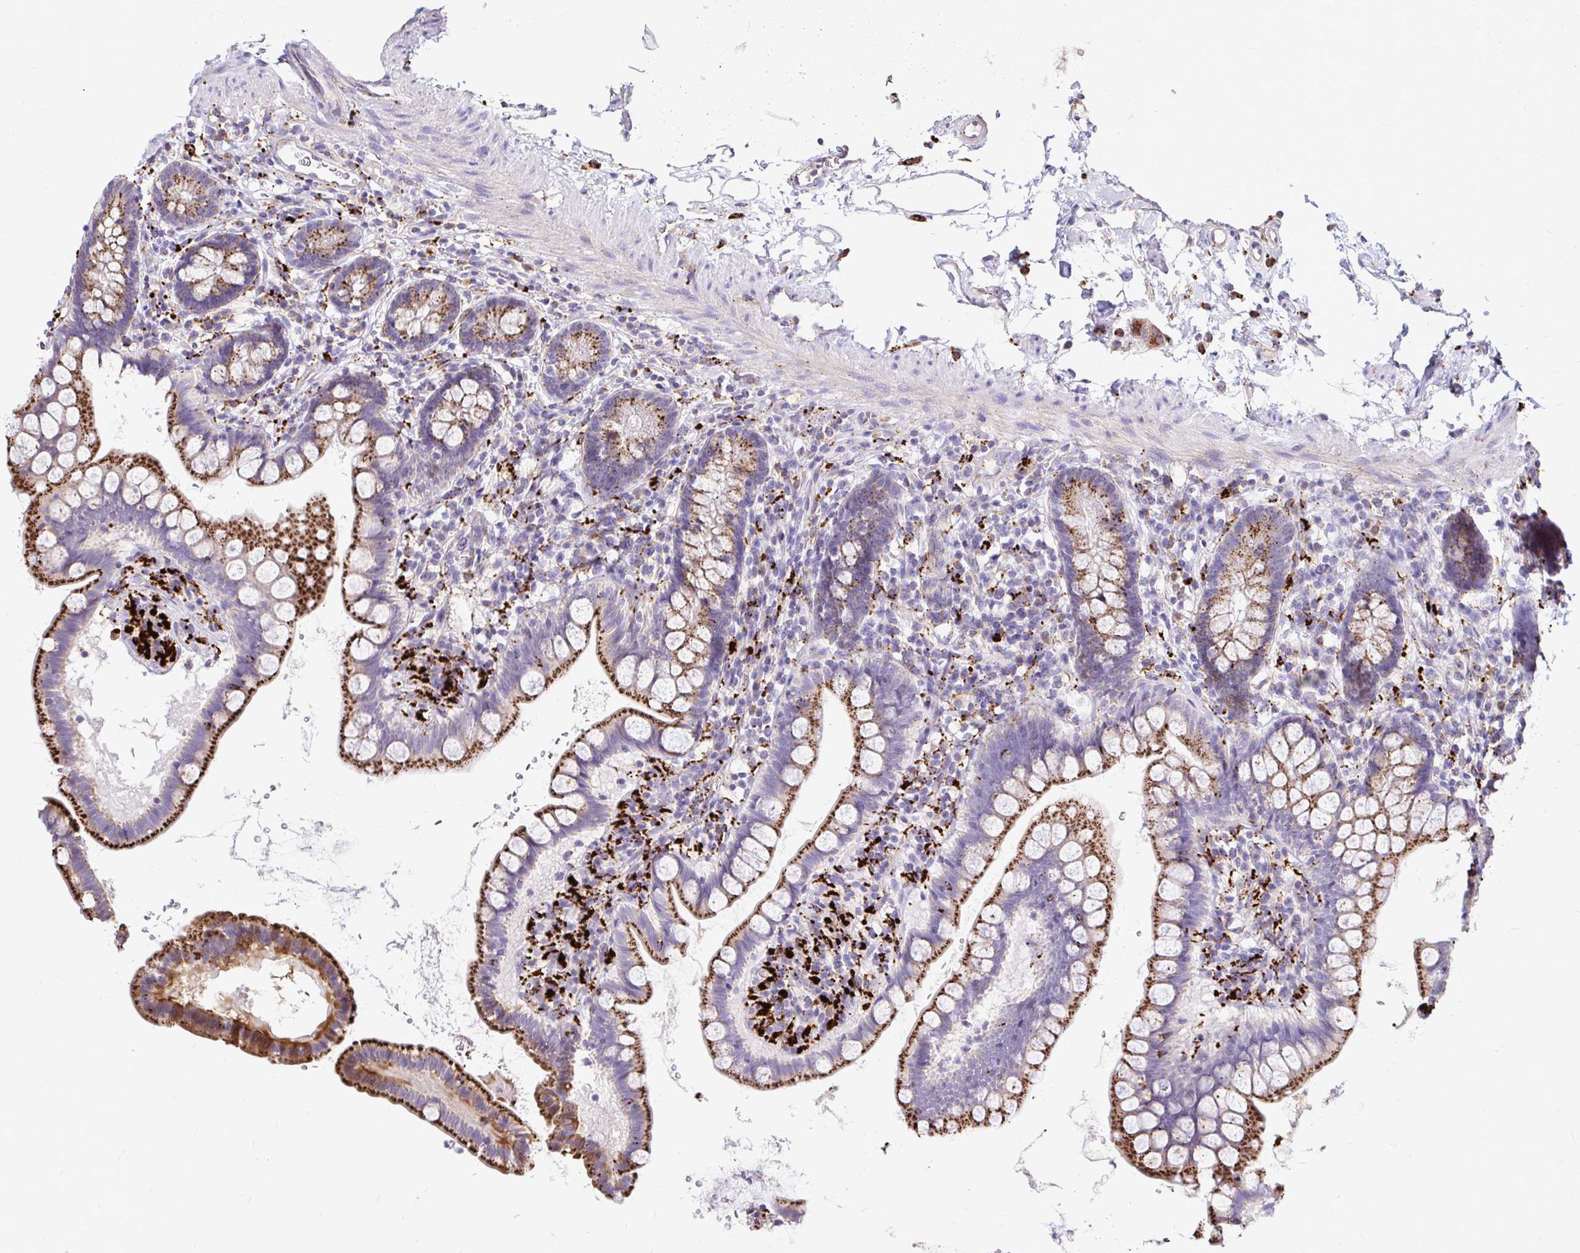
{"staining": {"intensity": "strong", "quantity": ">75%", "location": "cytoplasmic/membranous"}, "tissue": "small intestine", "cell_type": "Glandular cells", "image_type": "normal", "snomed": [{"axis": "morphology", "description": "Normal tissue, NOS"}, {"axis": "topography", "description": "Small intestine"}], "caption": "The micrograph demonstrates immunohistochemical staining of normal small intestine. There is strong cytoplasmic/membranous expression is identified in approximately >75% of glandular cells. Using DAB (brown) and hematoxylin (blue) stains, captured at high magnification using brightfield microscopy.", "gene": "FUCA1", "patient": {"sex": "female", "age": 84}}